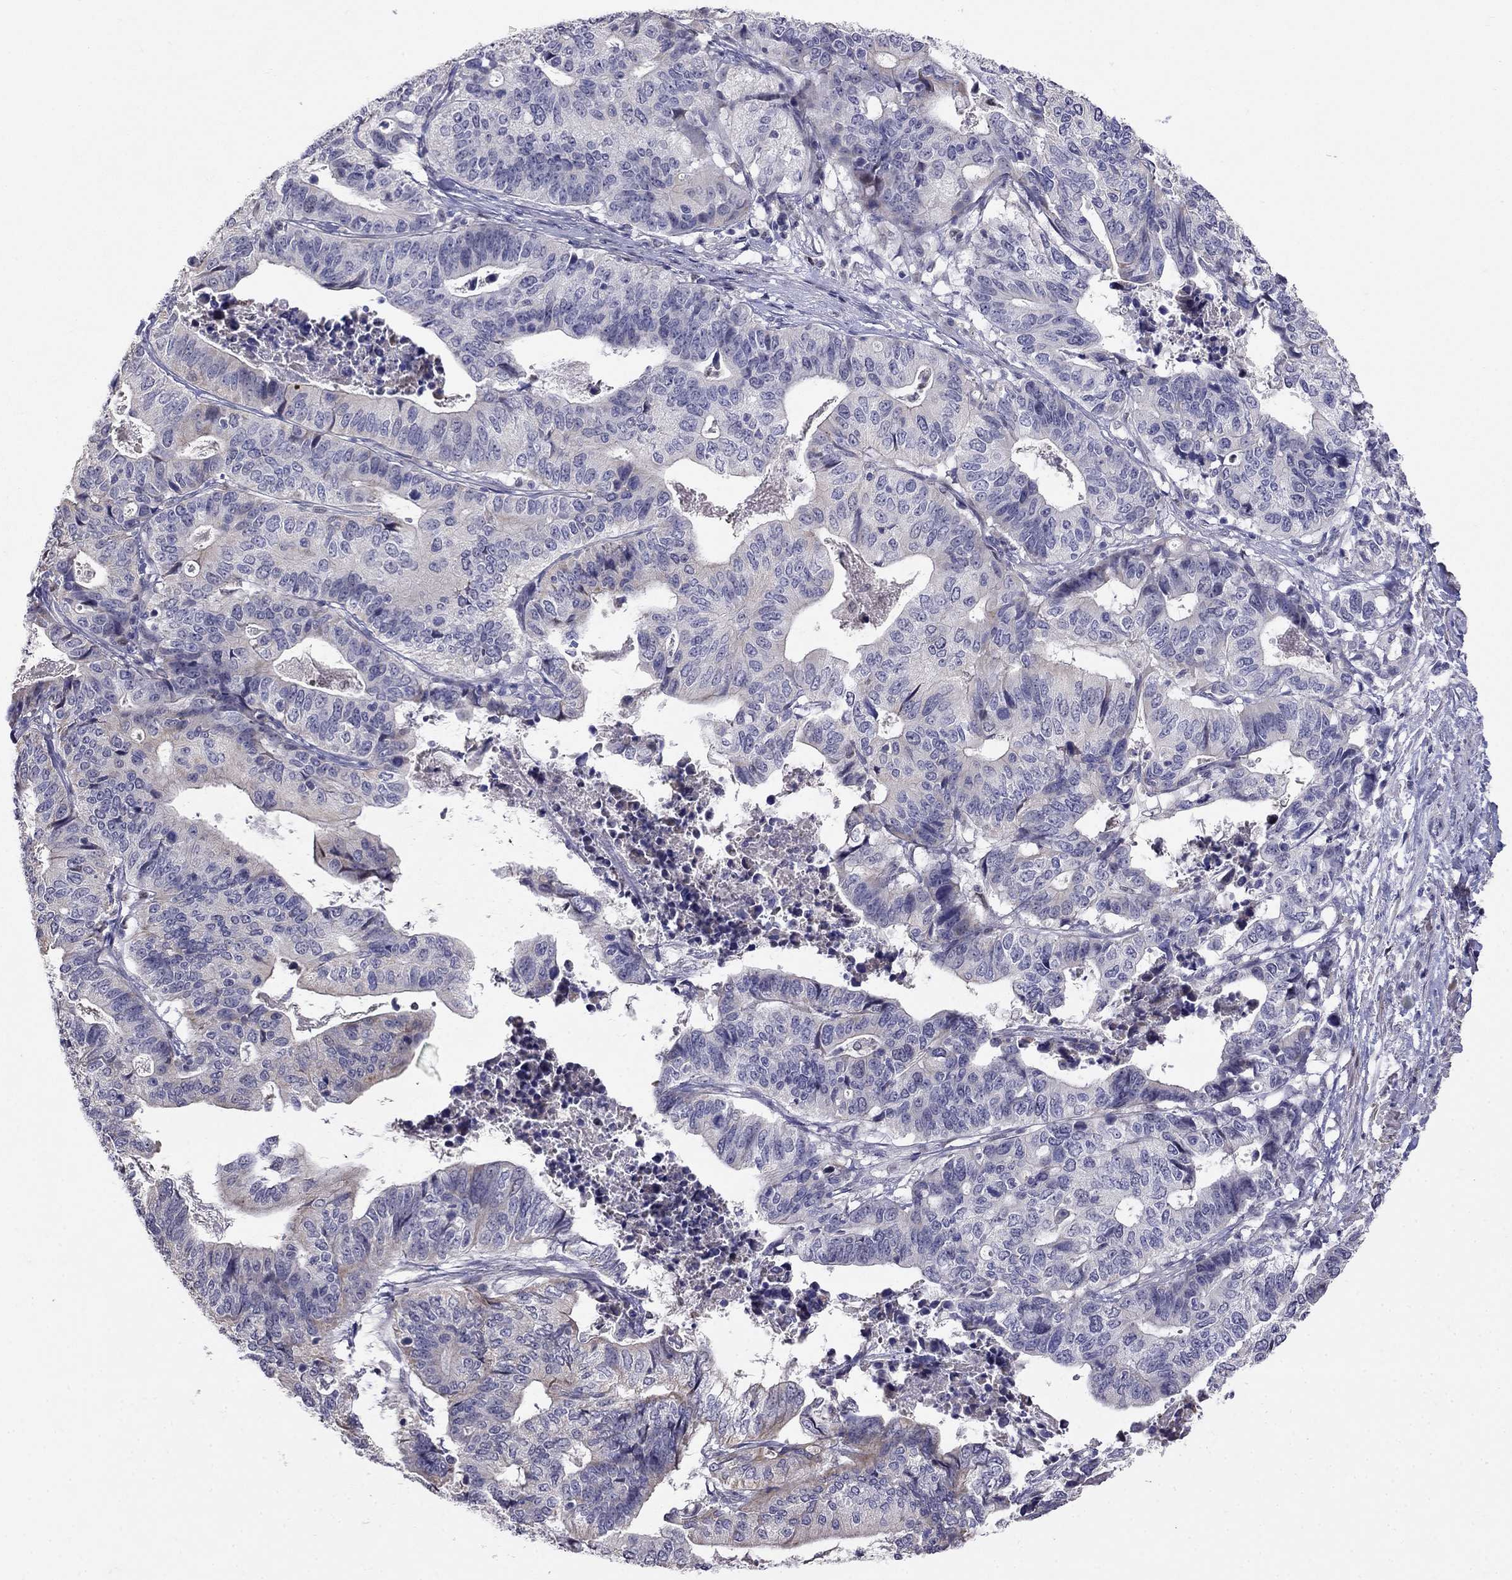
{"staining": {"intensity": "negative", "quantity": "none", "location": "none"}, "tissue": "stomach cancer", "cell_type": "Tumor cells", "image_type": "cancer", "snomed": [{"axis": "morphology", "description": "Adenocarcinoma, NOS"}, {"axis": "topography", "description": "Stomach, upper"}], "caption": "This is an IHC histopathology image of stomach cancer. There is no staining in tumor cells.", "gene": "LRRC39", "patient": {"sex": "female", "age": 67}}